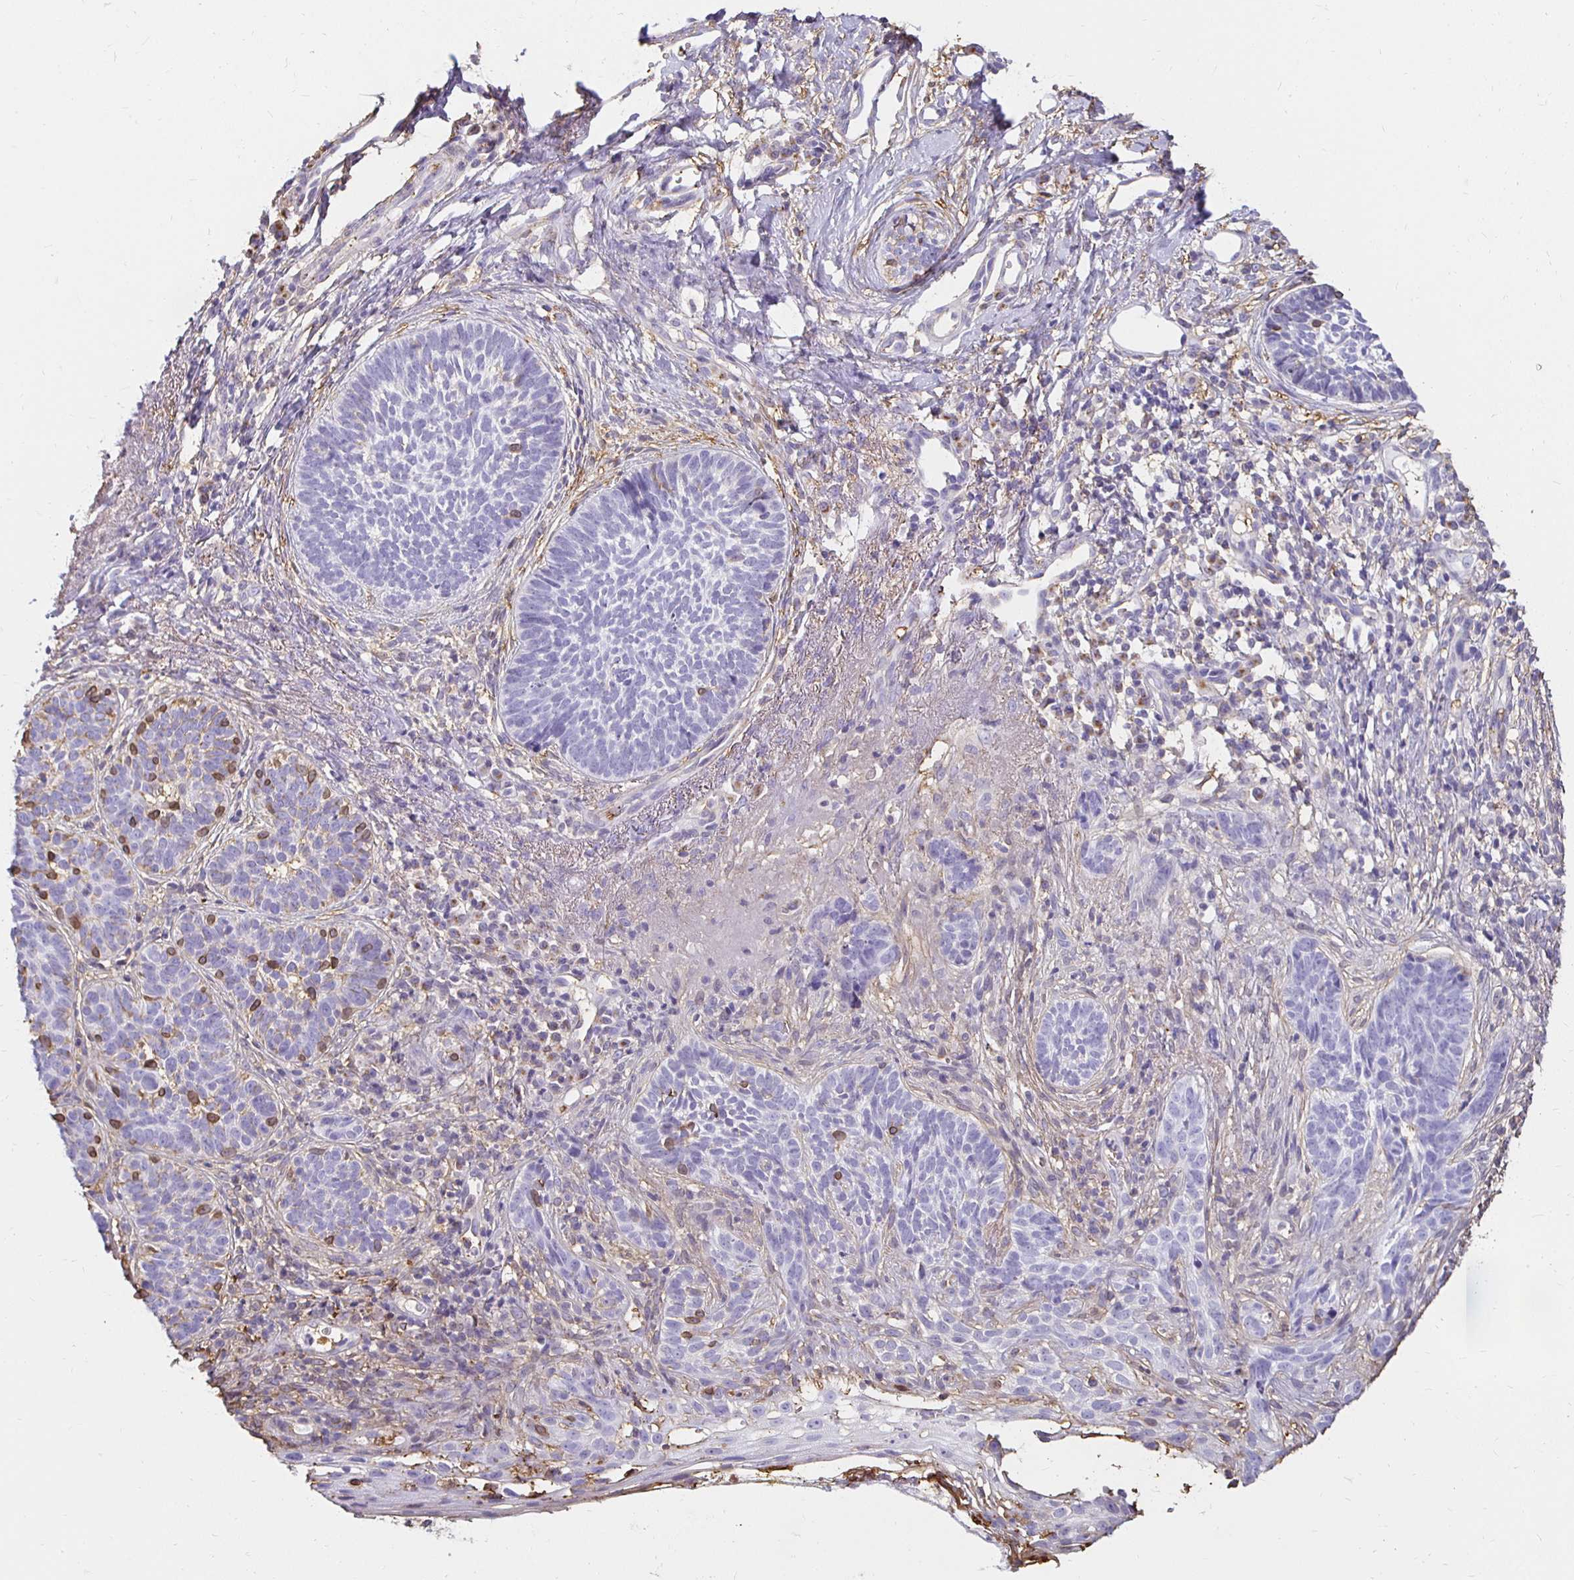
{"staining": {"intensity": "negative", "quantity": "none", "location": "none"}, "tissue": "skin cancer", "cell_type": "Tumor cells", "image_type": "cancer", "snomed": [{"axis": "morphology", "description": "Basal cell carcinoma"}, {"axis": "topography", "description": "Skin"}], "caption": "Histopathology image shows no protein positivity in tumor cells of skin cancer tissue.", "gene": "TAS1R3", "patient": {"sex": "female", "age": 74}}